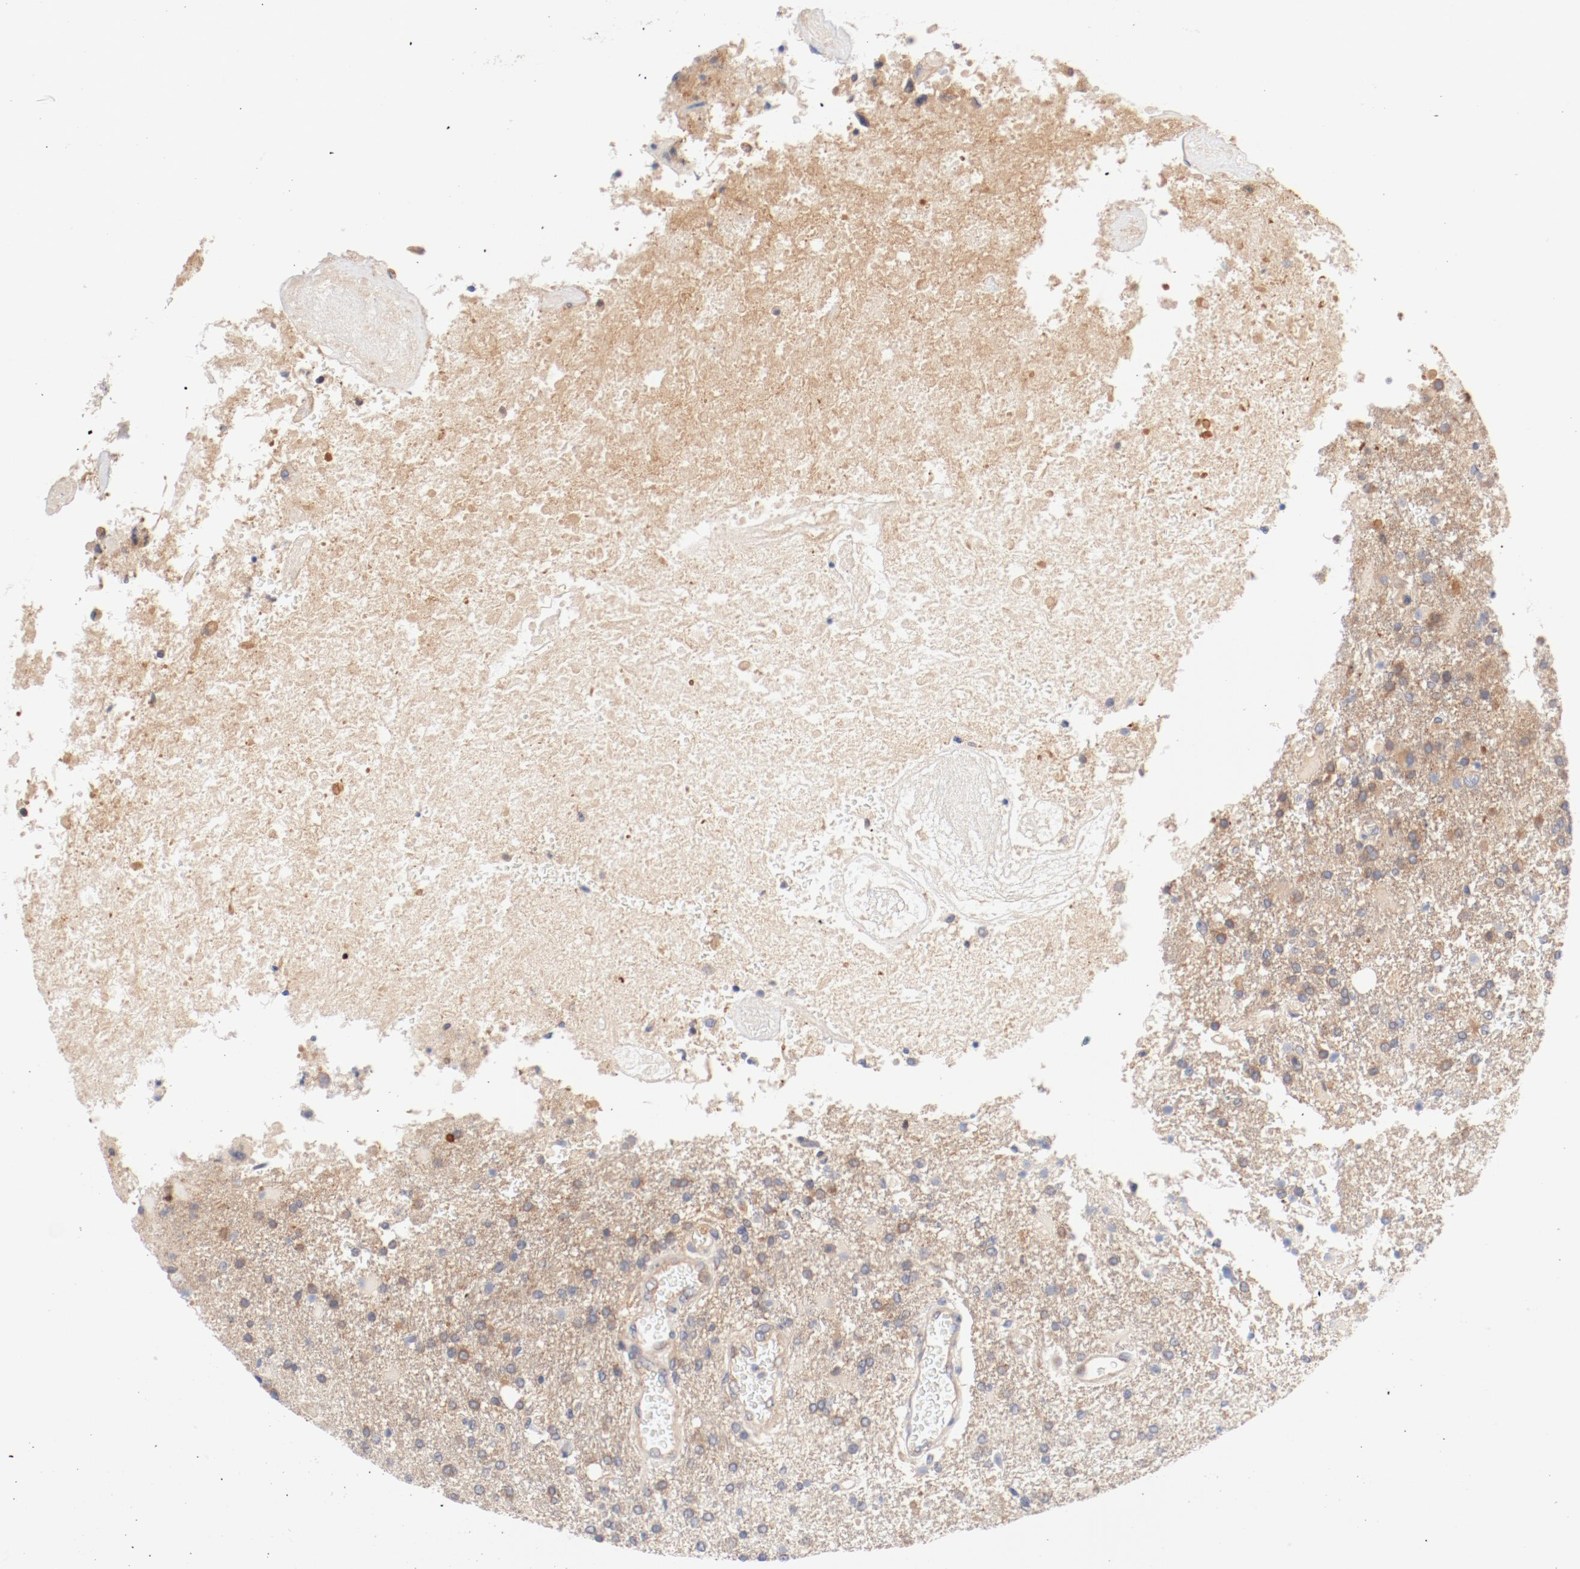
{"staining": {"intensity": "weak", "quantity": "25%-75%", "location": "cytoplasmic/membranous"}, "tissue": "glioma", "cell_type": "Tumor cells", "image_type": "cancer", "snomed": [{"axis": "morphology", "description": "Glioma, malignant, High grade"}, {"axis": "topography", "description": "Cerebral cortex"}], "caption": "Immunohistochemical staining of human malignant glioma (high-grade) demonstrates weak cytoplasmic/membranous protein staining in about 25%-75% of tumor cells. Using DAB (3,3'-diaminobenzidine) (brown) and hematoxylin (blue) stains, captured at high magnification using brightfield microscopy.", "gene": "DYNC1H1", "patient": {"sex": "male", "age": 79}}